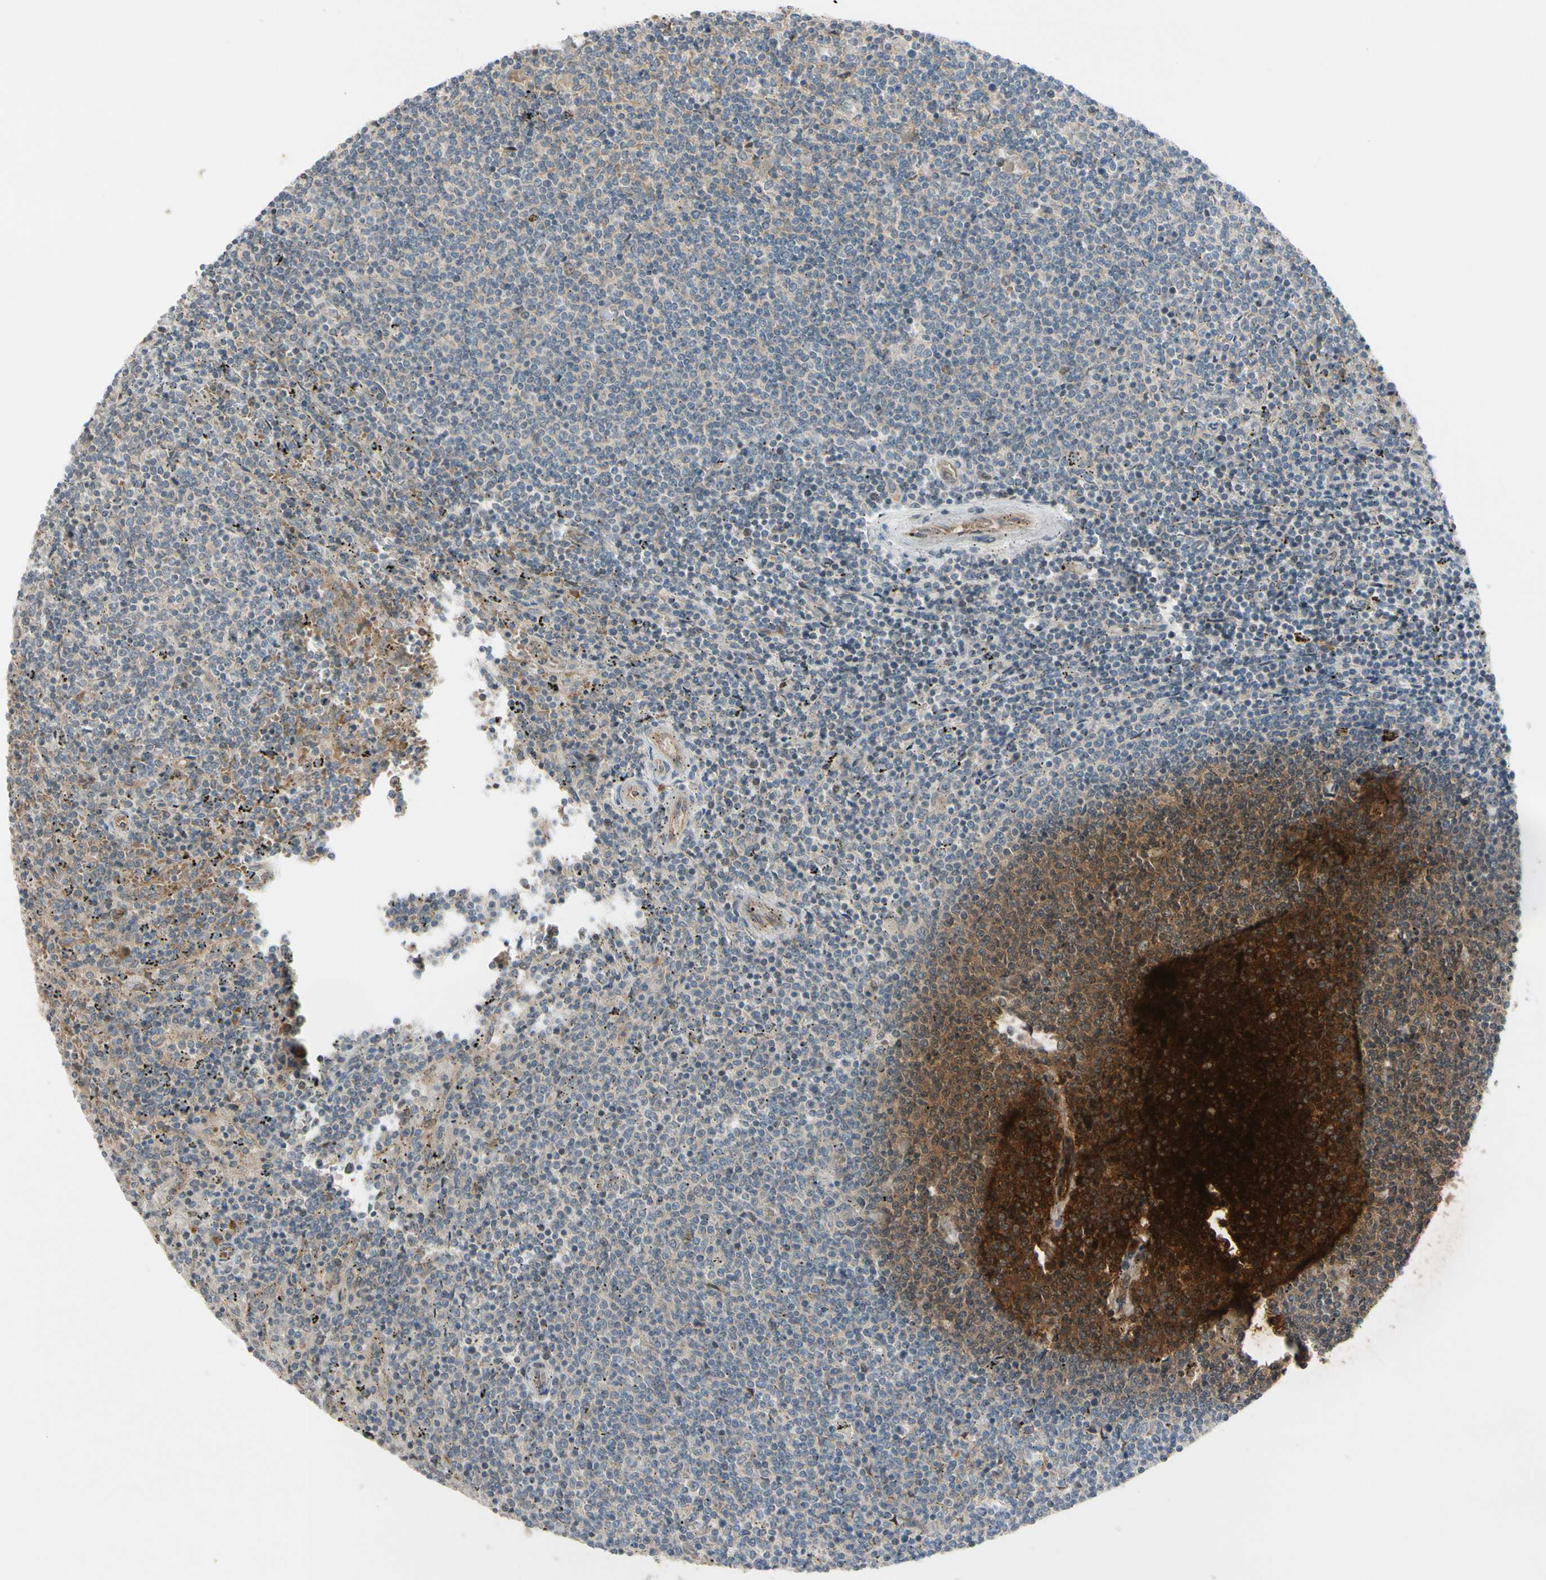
{"staining": {"intensity": "negative", "quantity": "none", "location": "none"}, "tissue": "lymphoma", "cell_type": "Tumor cells", "image_type": "cancer", "snomed": [{"axis": "morphology", "description": "Malignant lymphoma, non-Hodgkin's type, Low grade"}, {"axis": "topography", "description": "Spleen"}], "caption": "DAB immunohistochemical staining of human lymphoma shows no significant staining in tumor cells. (DAB (3,3'-diaminobenzidine) IHC with hematoxylin counter stain).", "gene": "FGF10", "patient": {"sex": "female", "age": 50}}